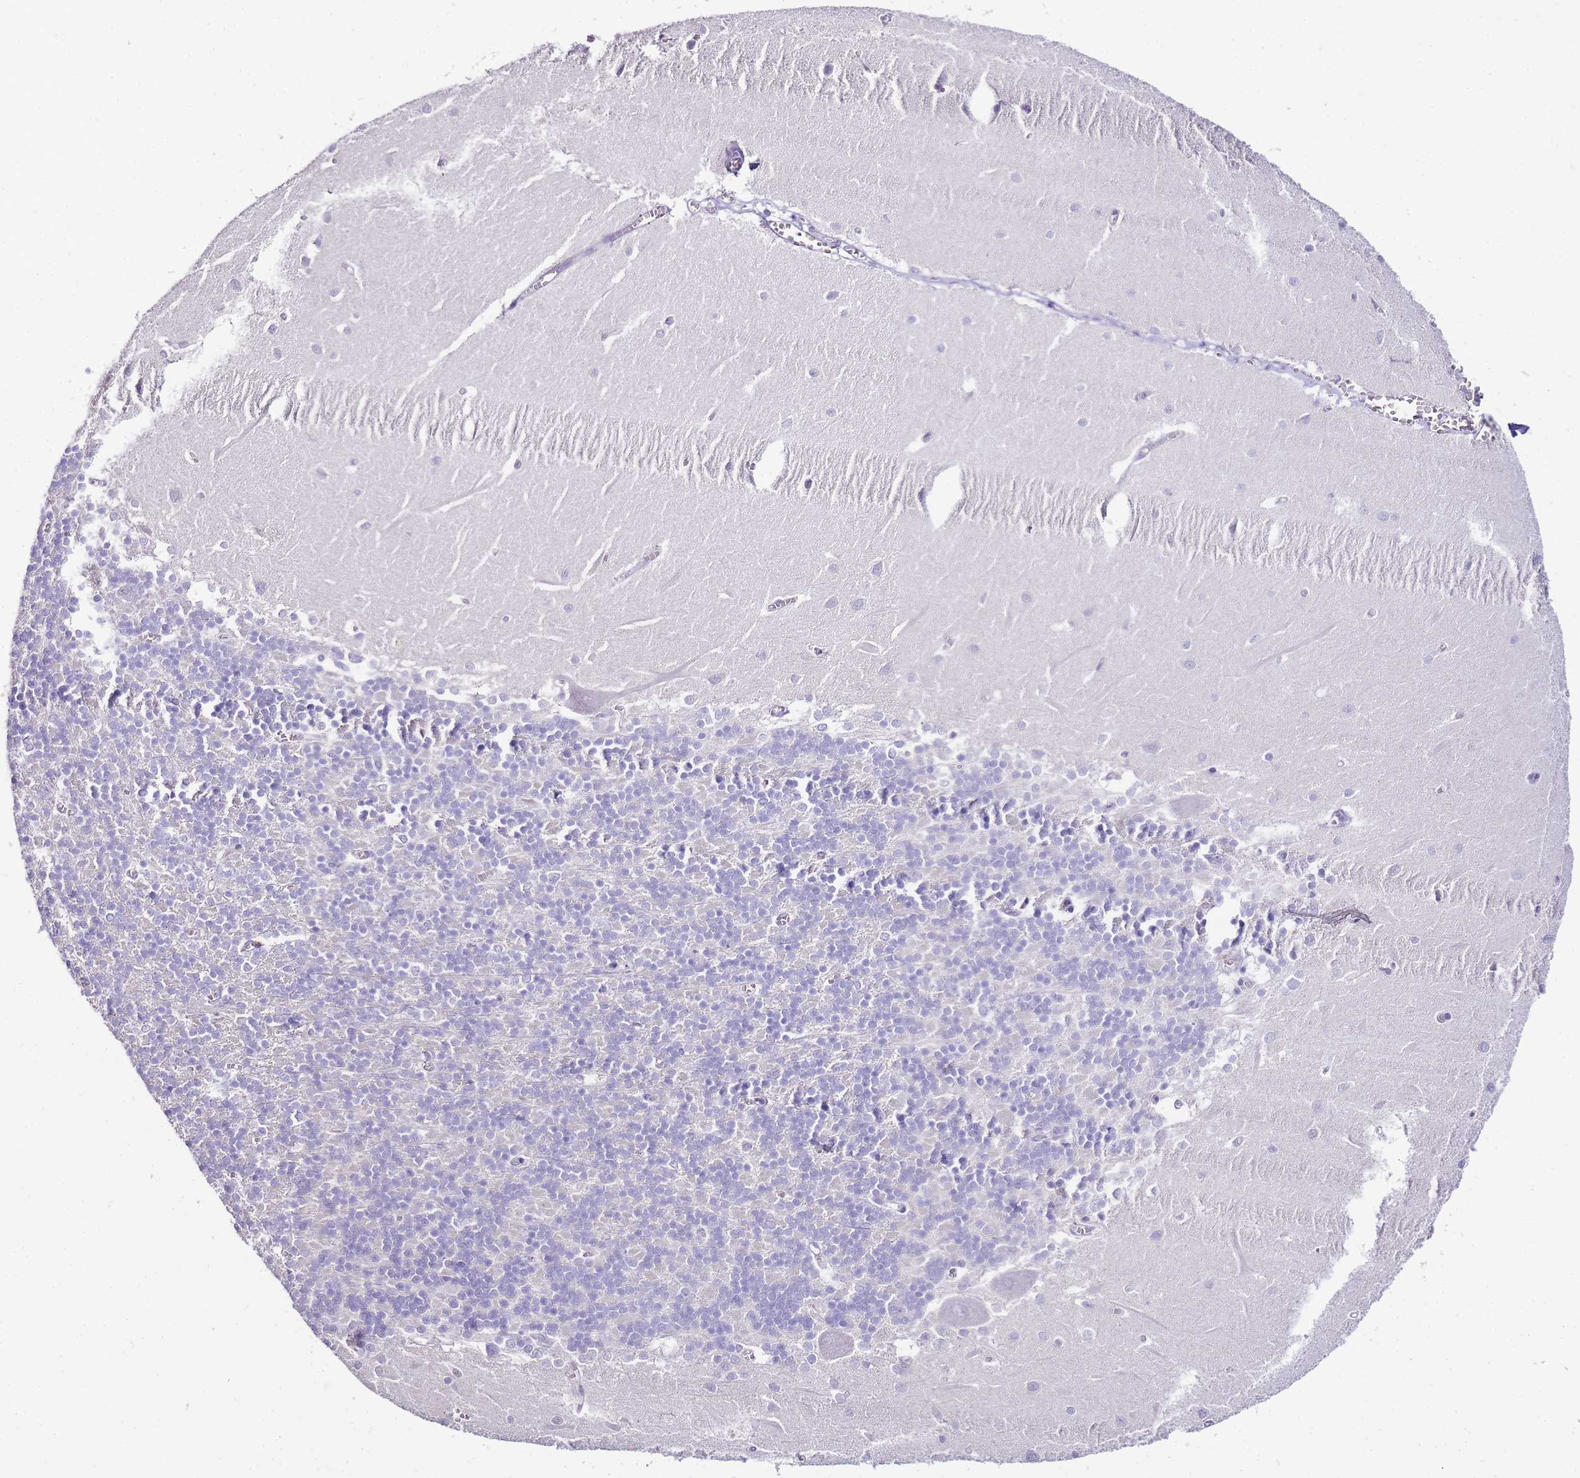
{"staining": {"intensity": "negative", "quantity": "none", "location": "none"}, "tissue": "cerebellum", "cell_type": "Cells in granular layer", "image_type": "normal", "snomed": [{"axis": "morphology", "description": "Normal tissue, NOS"}, {"axis": "topography", "description": "Cerebellum"}], "caption": "Immunohistochemistry (IHC) photomicrograph of normal cerebellum: human cerebellum stained with DAB demonstrates no significant protein staining in cells in granular layer.", "gene": "DPP4", "patient": {"sex": "male", "age": 37}}